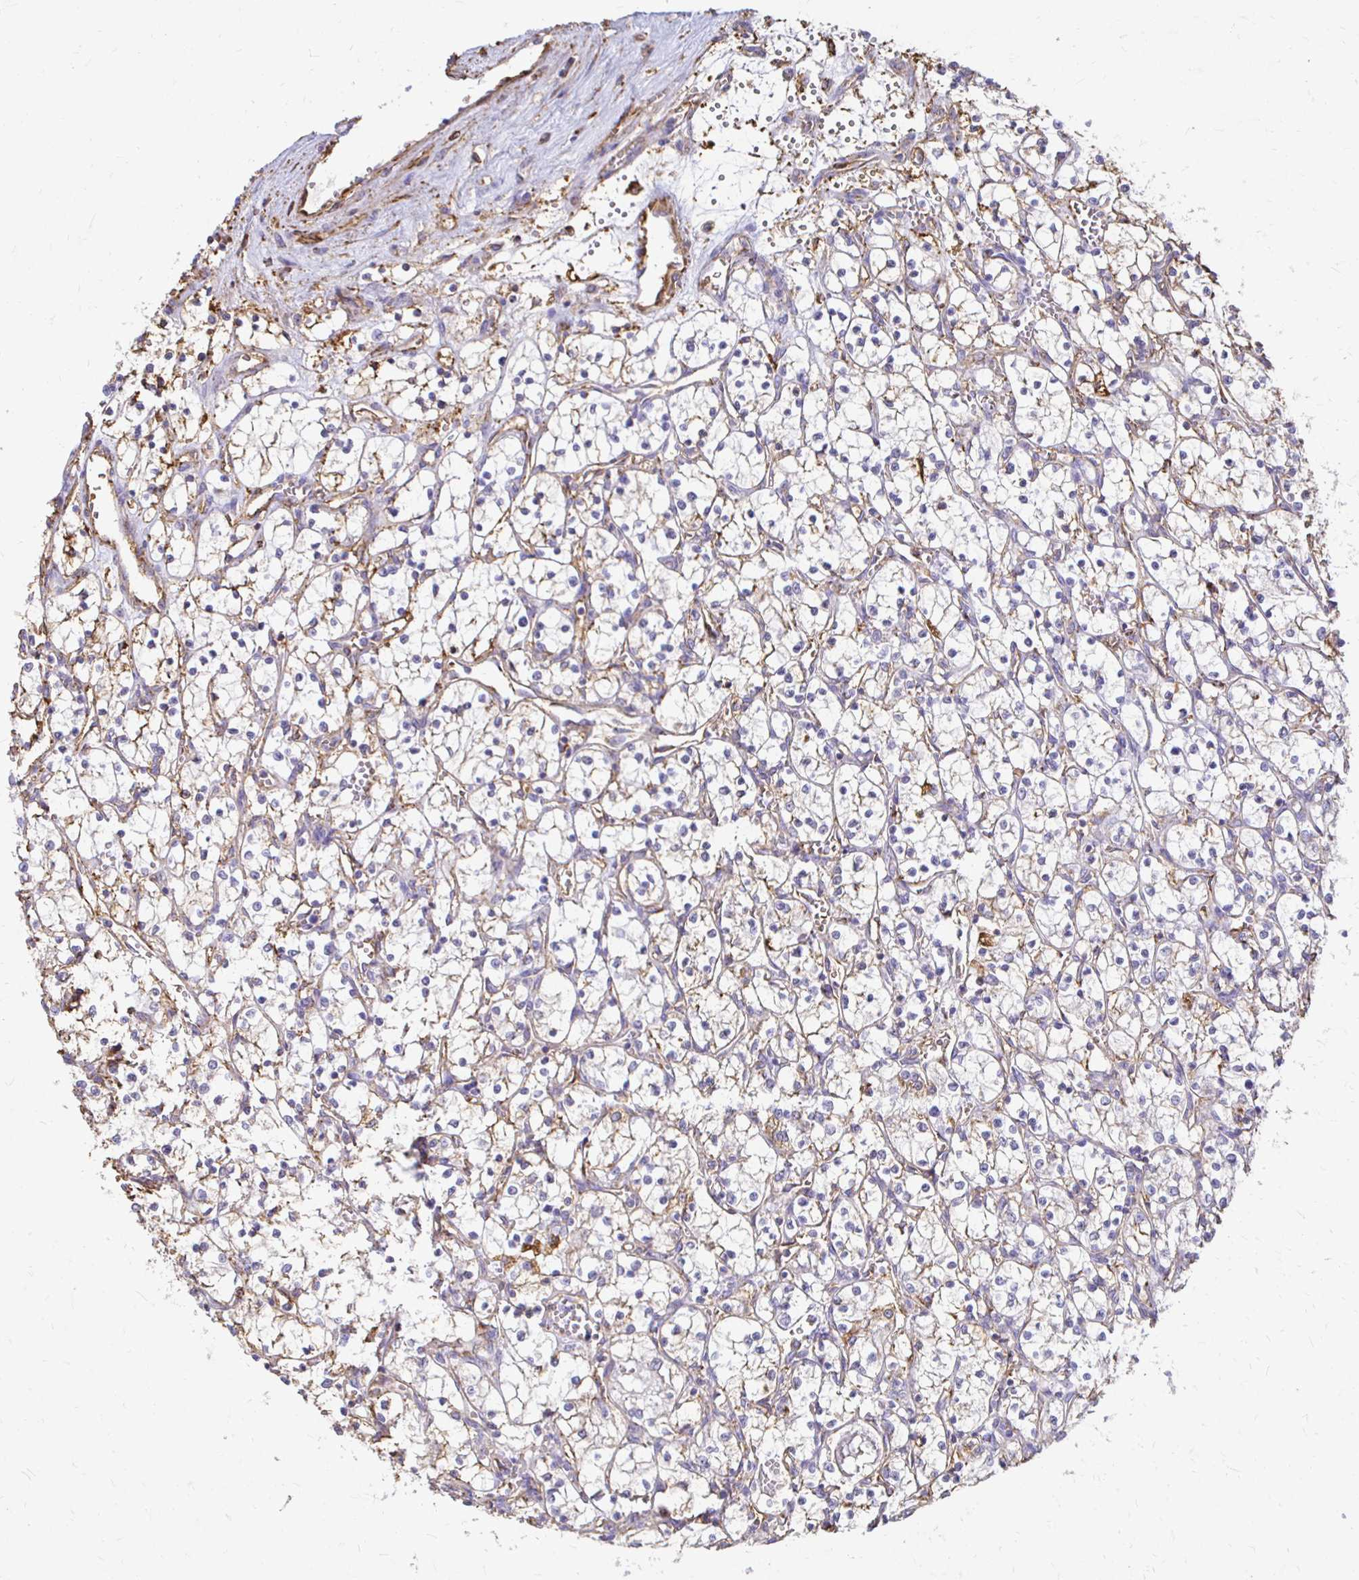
{"staining": {"intensity": "moderate", "quantity": "<25%", "location": "cytoplasmic/membranous"}, "tissue": "renal cancer", "cell_type": "Tumor cells", "image_type": "cancer", "snomed": [{"axis": "morphology", "description": "Adenocarcinoma, NOS"}, {"axis": "topography", "description": "Kidney"}], "caption": "DAB (3,3'-diaminobenzidine) immunohistochemical staining of human renal cancer exhibits moderate cytoplasmic/membranous protein positivity in about <25% of tumor cells.", "gene": "TAS1R3", "patient": {"sex": "female", "age": 69}}